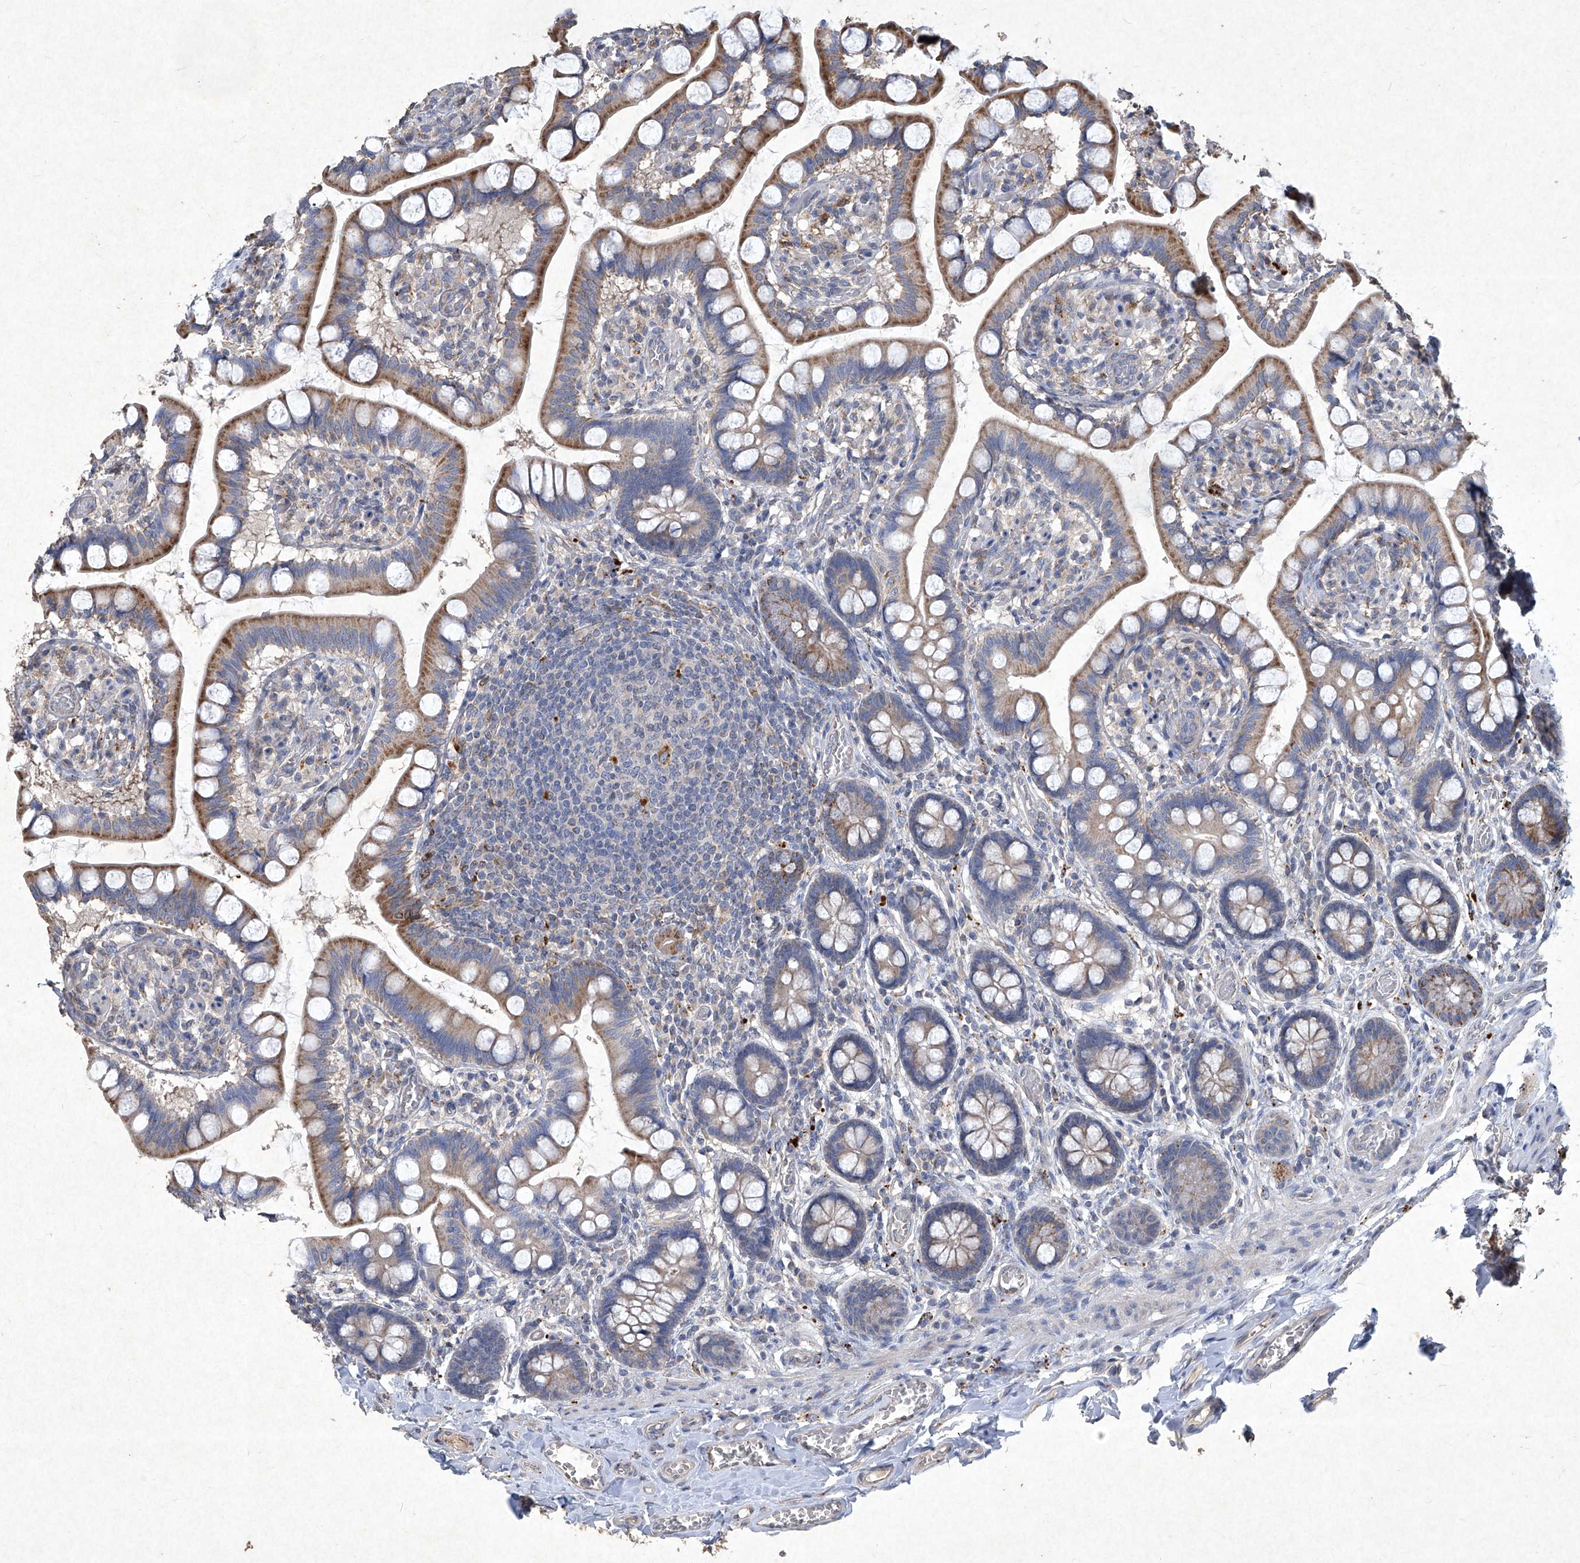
{"staining": {"intensity": "strong", "quantity": "25%-75%", "location": "cytoplasmic/membranous"}, "tissue": "small intestine", "cell_type": "Glandular cells", "image_type": "normal", "snomed": [{"axis": "morphology", "description": "Normal tissue, NOS"}, {"axis": "topography", "description": "Small intestine"}], "caption": "Immunohistochemistry (IHC) of unremarkable human small intestine reveals high levels of strong cytoplasmic/membranous staining in about 25%-75% of glandular cells. The protein is shown in brown color, while the nuclei are stained blue.", "gene": "MED16", "patient": {"sex": "male", "age": 52}}